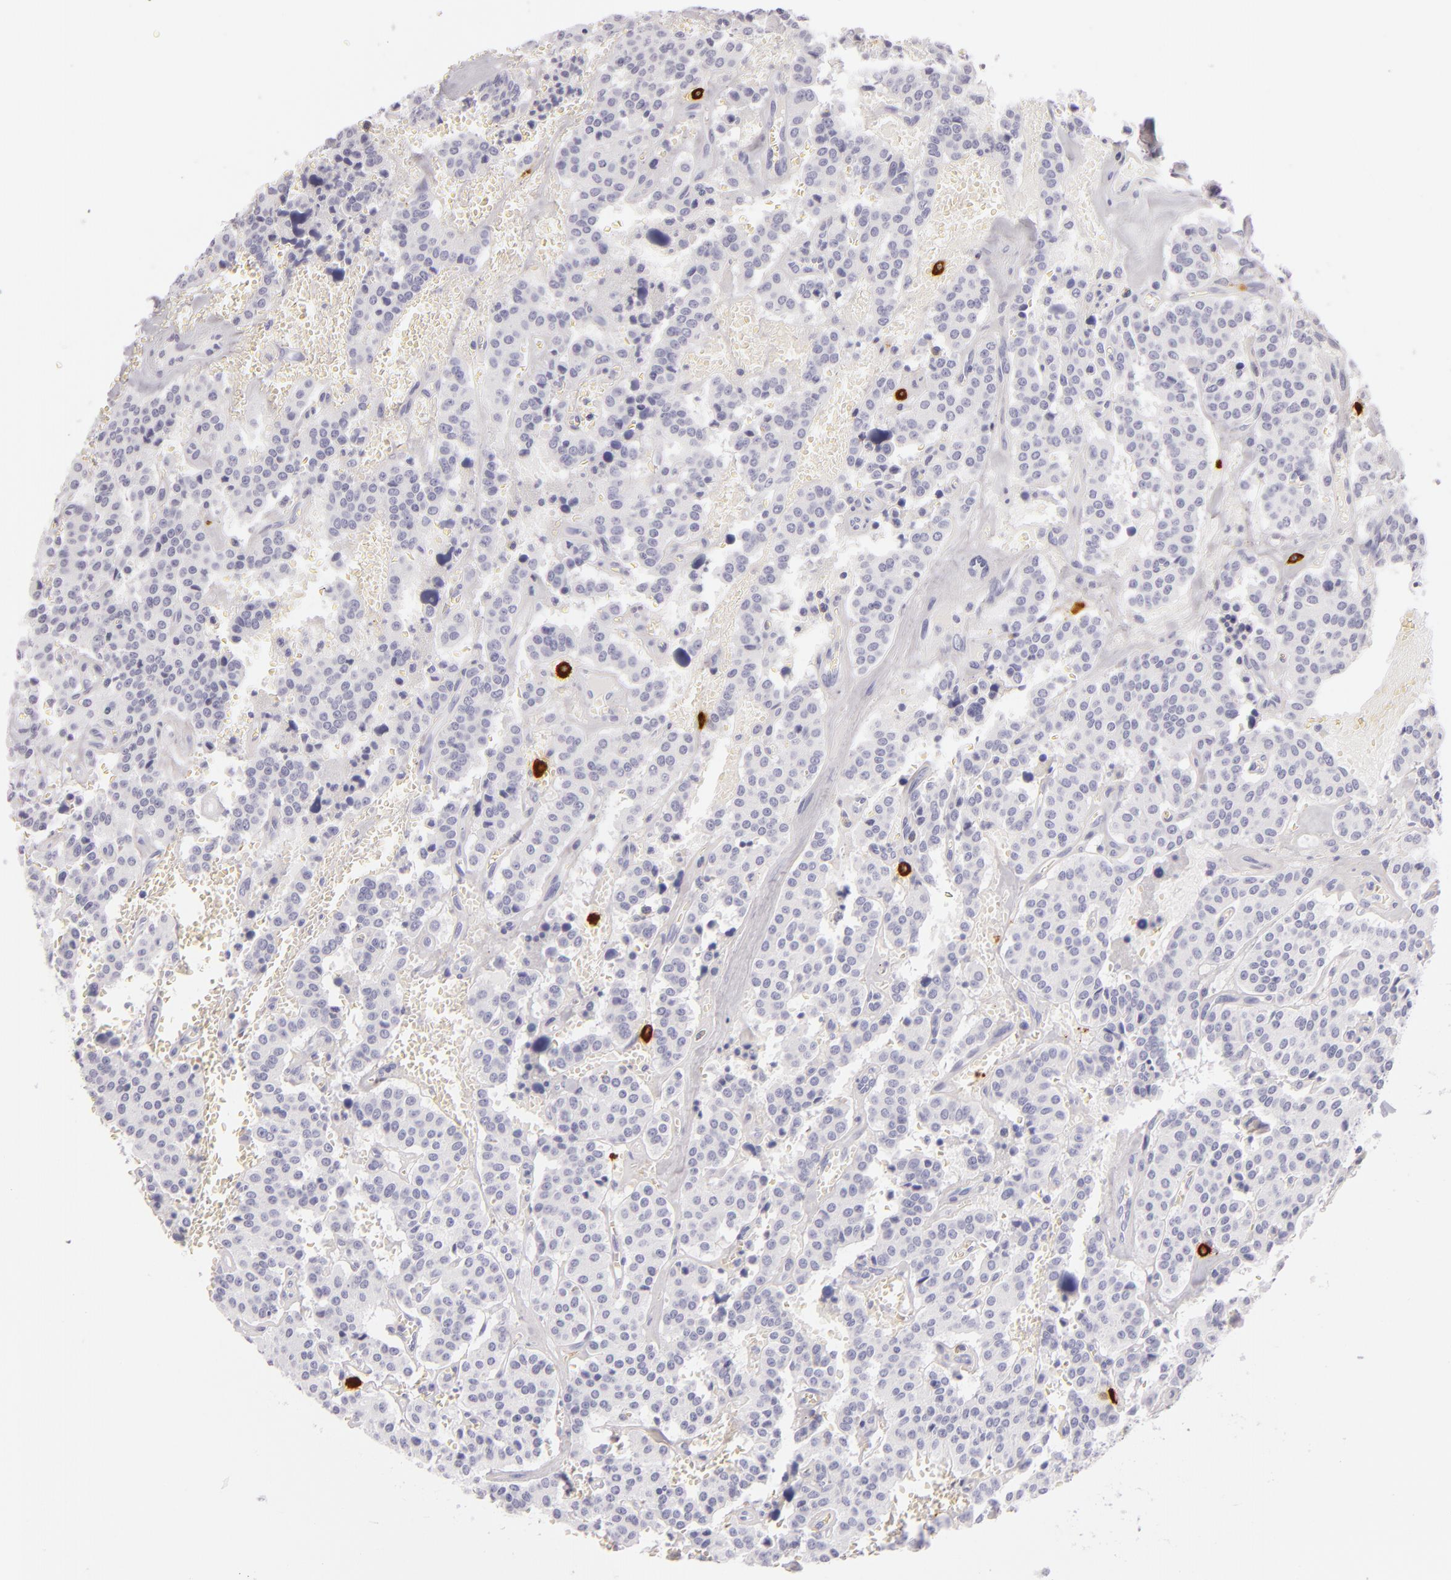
{"staining": {"intensity": "negative", "quantity": "none", "location": "none"}, "tissue": "carcinoid", "cell_type": "Tumor cells", "image_type": "cancer", "snomed": [{"axis": "morphology", "description": "Carcinoid, malignant, NOS"}, {"axis": "topography", "description": "Bronchus"}], "caption": "DAB (3,3'-diaminobenzidine) immunohistochemical staining of carcinoid exhibits no significant positivity in tumor cells.", "gene": "TPSD1", "patient": {"sex": "male", "age": 55}}